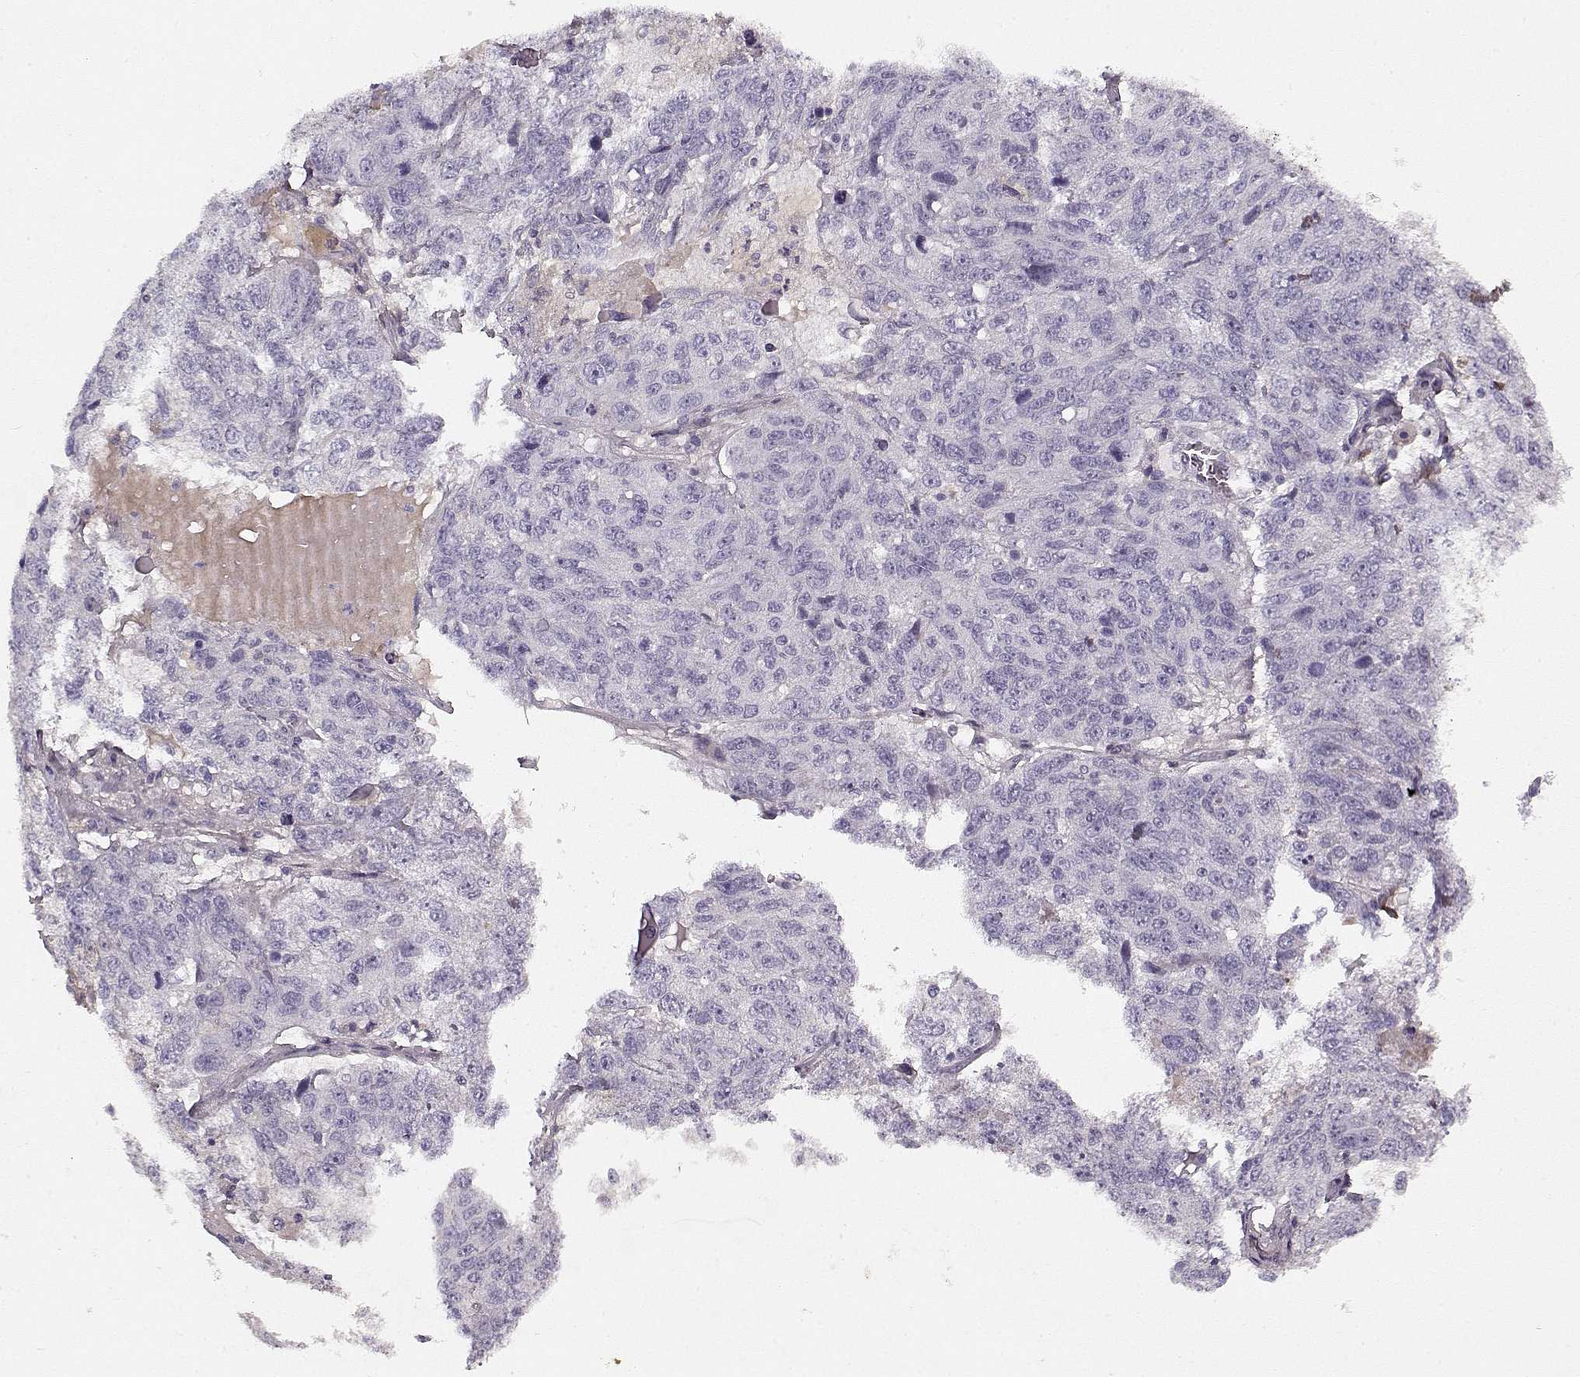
{"staining": {"intensity": "negative", "quantity": "none", "location": "none"}, "tissue": "ovarian cancer", "cell_type": "Tumor cells", "image_type": "cancer", "snomed": [{"axis": "morphology", "description": "Cystadenocarcinoma, serous, NOS"}, {"axis": "topography", "description": "Ovary"}], "caption": "An immunohistochemistry (IHC) micrograph of serous cystadenocarcinoma (ovarian) is shown. There is no staining in tumor cells of serous cystadenocarcinoma (ovarian).", "gene": "LUM", "patient": {"sex": "female", "age": 71}}